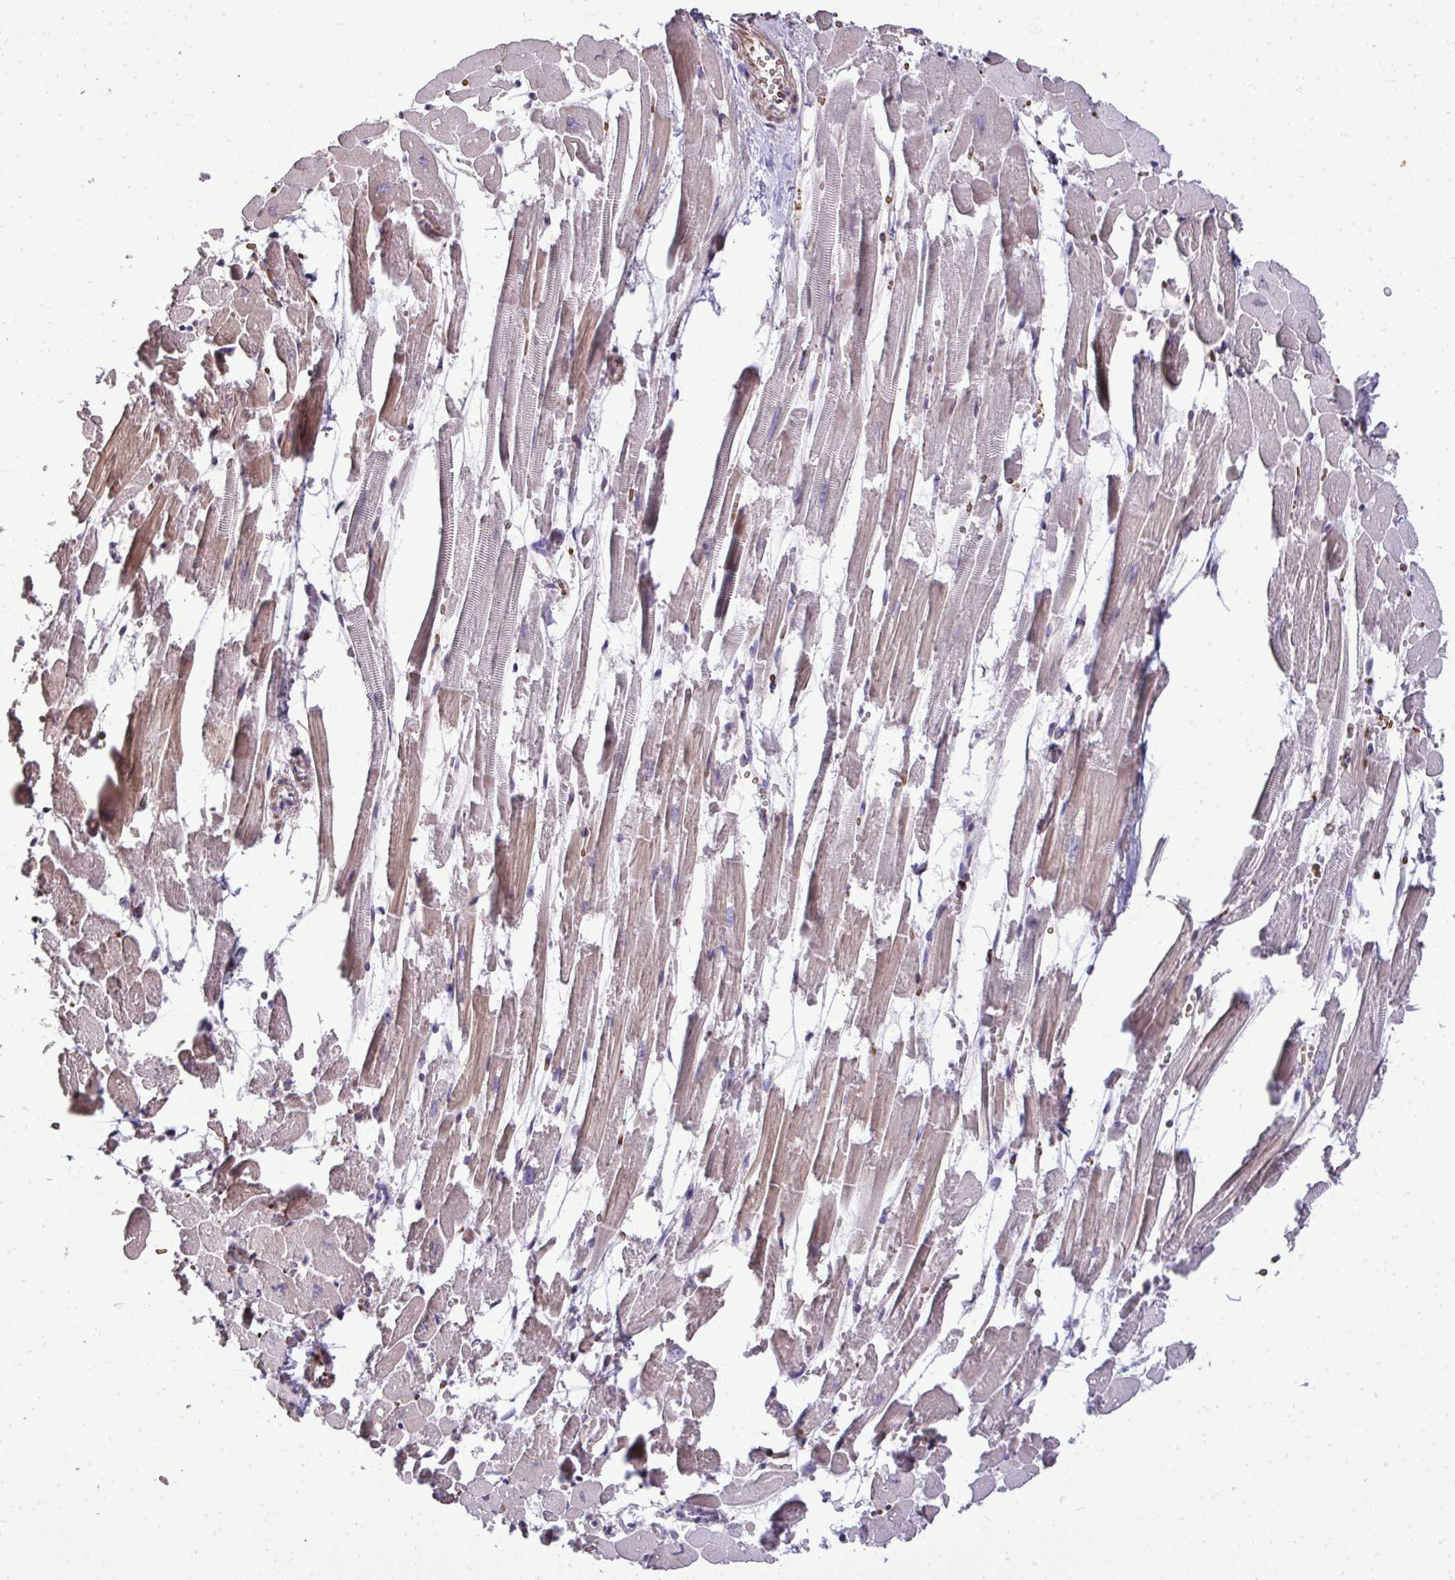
{"staining": {"intensity": "weak", "quantity": "25%-75%", "location": "cytoplasmic/membranous"}, "tissue": "heart muscle", "cell_type": "Cardiomyocytes", "image_type": "normal", "snomed": [{"axis": "morphology", "description": "Normal tissue, NOS"}, {"axis": "topography", "description": "Heart"}], "caption": "High-power microscopy captured an IHC histopathology image of unremarkable heart muscle, revealing weak cytoplasmic/membranous positivity in approximately 25%-75% of cardiomyocytes.", "gene": "FIBCD1", "patient": {"sex": "female", "age": 52}}